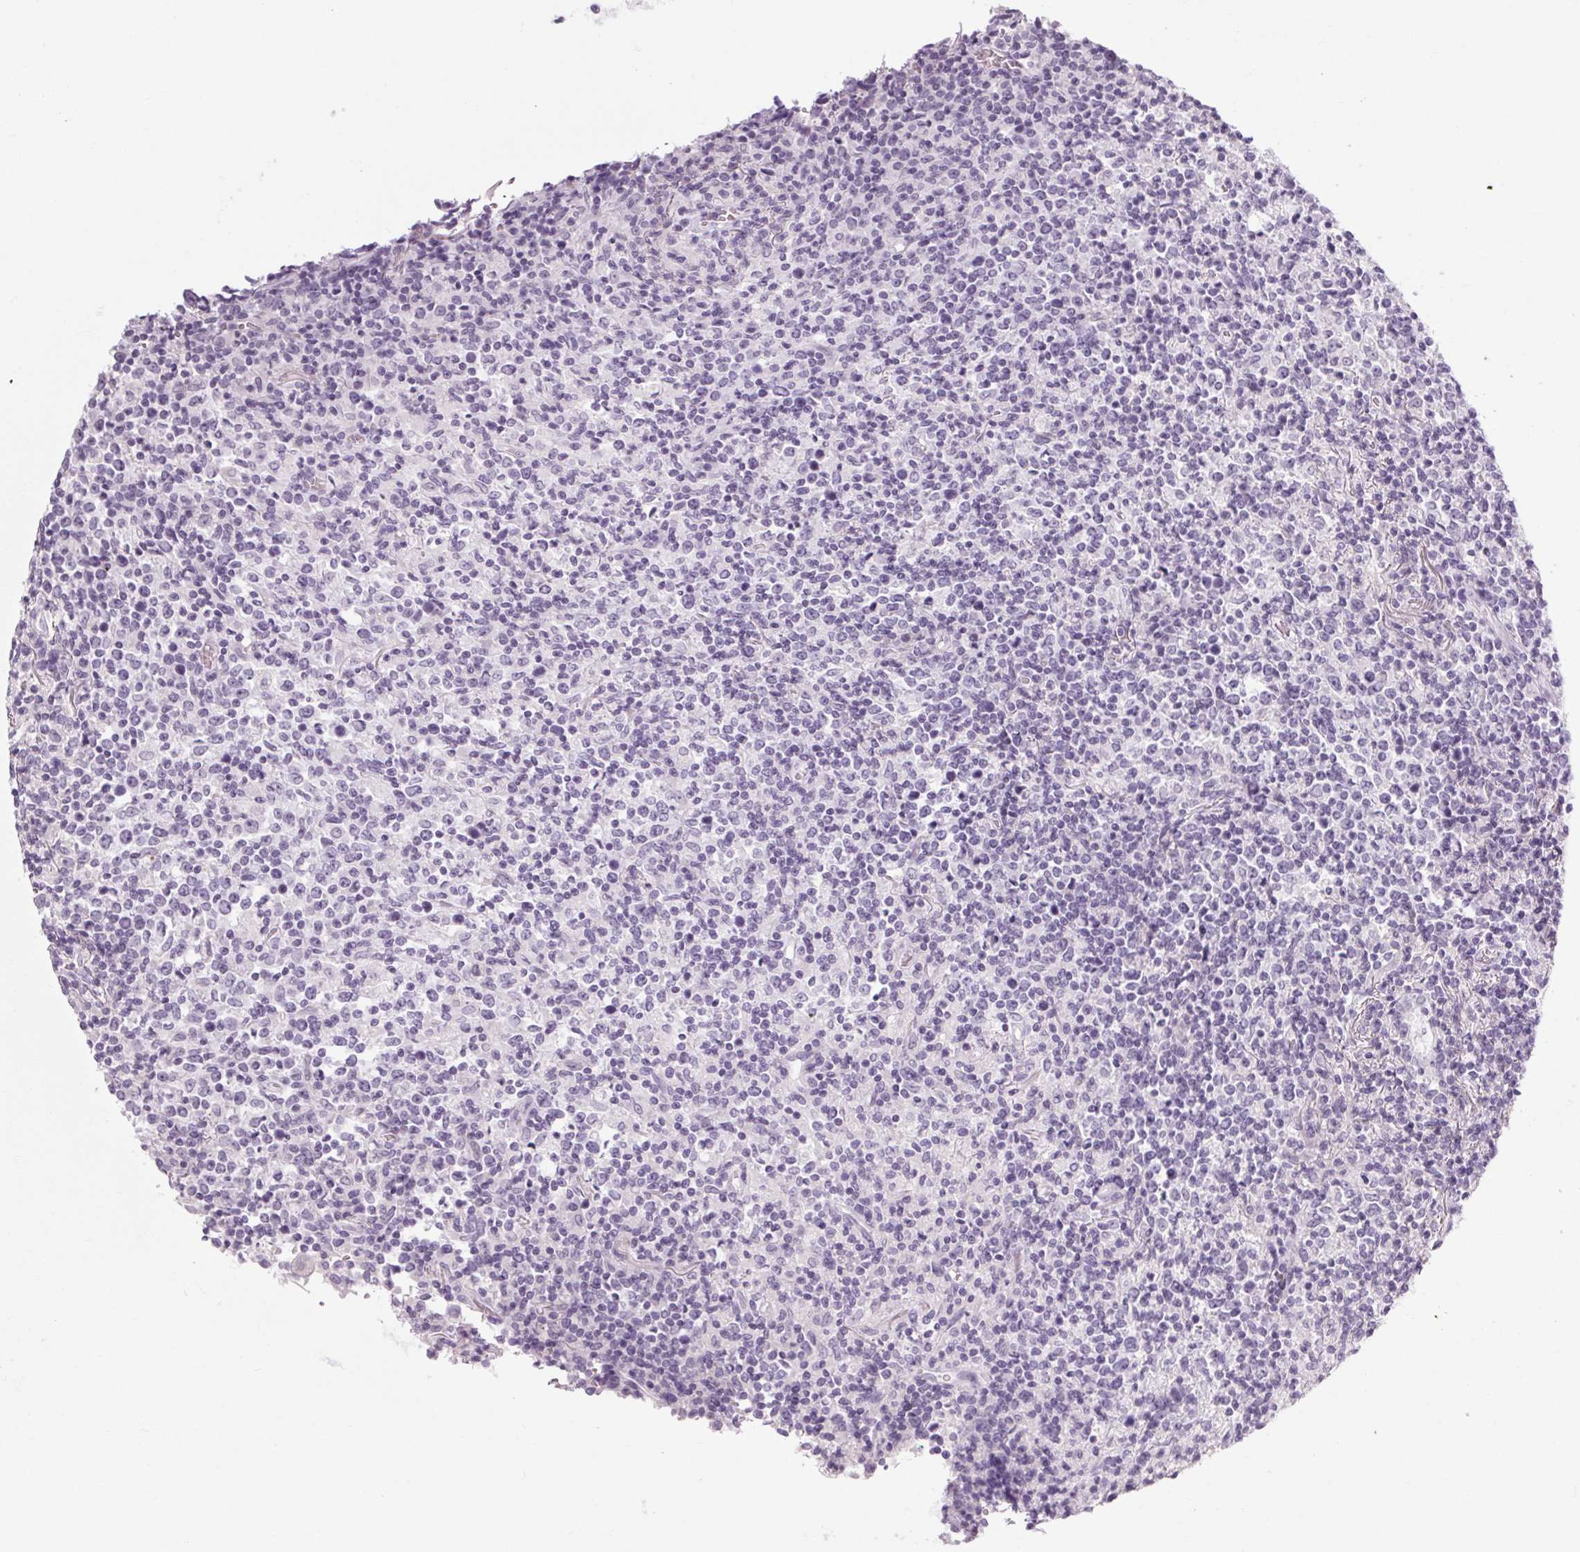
{"staining": {"intensity": "negative", "quantity": "none", "location": "none"}, "tissue": "lymphoma", "cell_type": "Tumor cells", "image_type": "cancer", "snomed": [{"axis": "morphology", "description": "Malignant lymphoma, non-Hodgkin's type, High grade"}, {"axis": "topography", "description": "Lung"}], "caption": "This is an immunohistochemistry image of human lymphoma. There is no expression in tumor cells.", "gene": "POMC", "patient": {"sex": "male", "age": 79}}